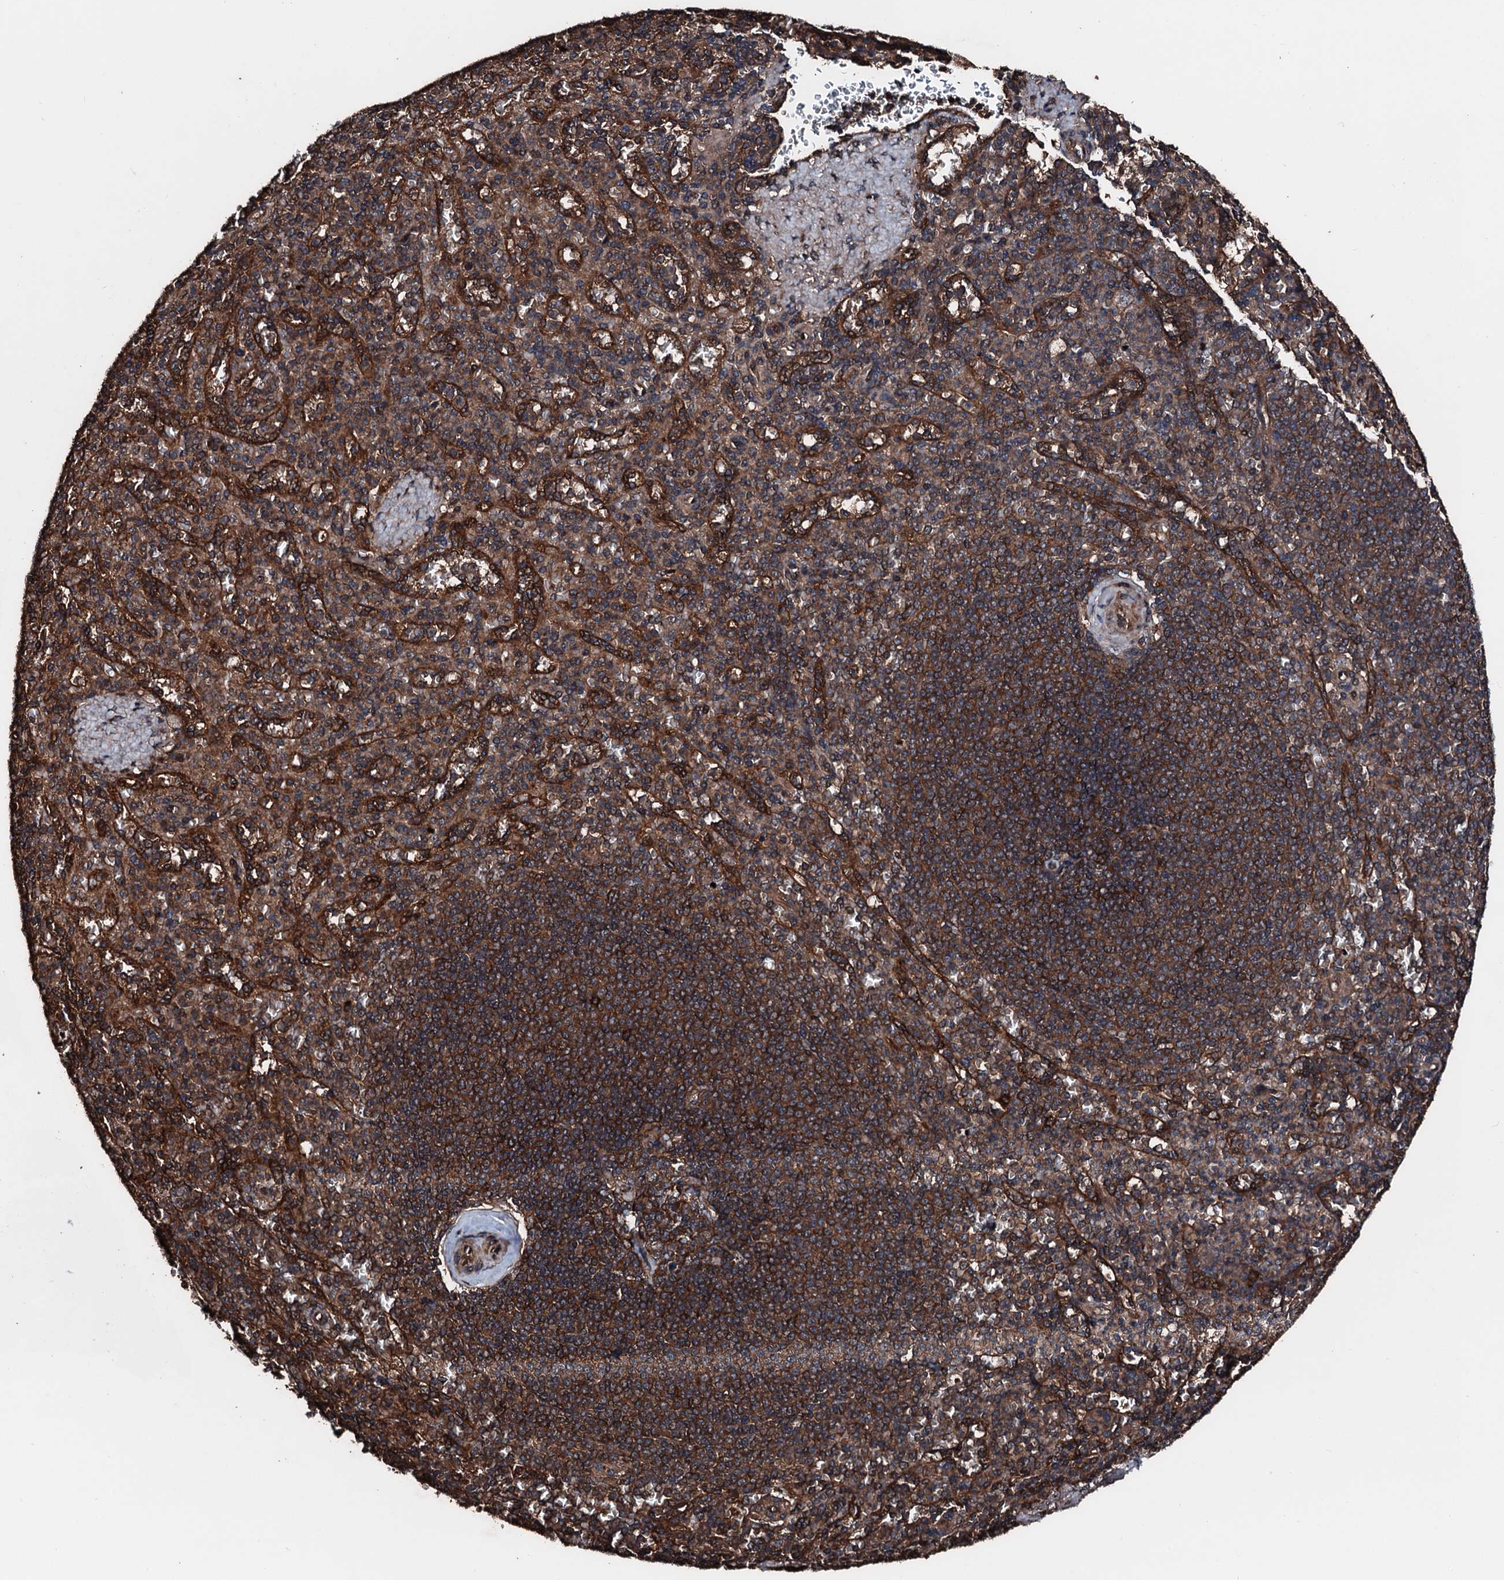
{"staining": {"intensity": "moderate", "quantity": ">75%", "location": "cytoplasmic/membranous"}, "tissue": "spleen", "cell_type": "Cells in red pulp", "image_type": "normal", "snomed": [{"axis": "morphology", "description": "Normal tissue, NOS"}, {"axis": "topography", "description": "Spleen"}], "caption": "Spleen stained with DAB (3,3'-diaminobenzidine) IHC reveals medium levels of moderate cytoplasmic/membranous staining in approximately >75% of cells in red pulp.", "gene": "KIF18A", "patient": {"sex": "female", "age": 74}}